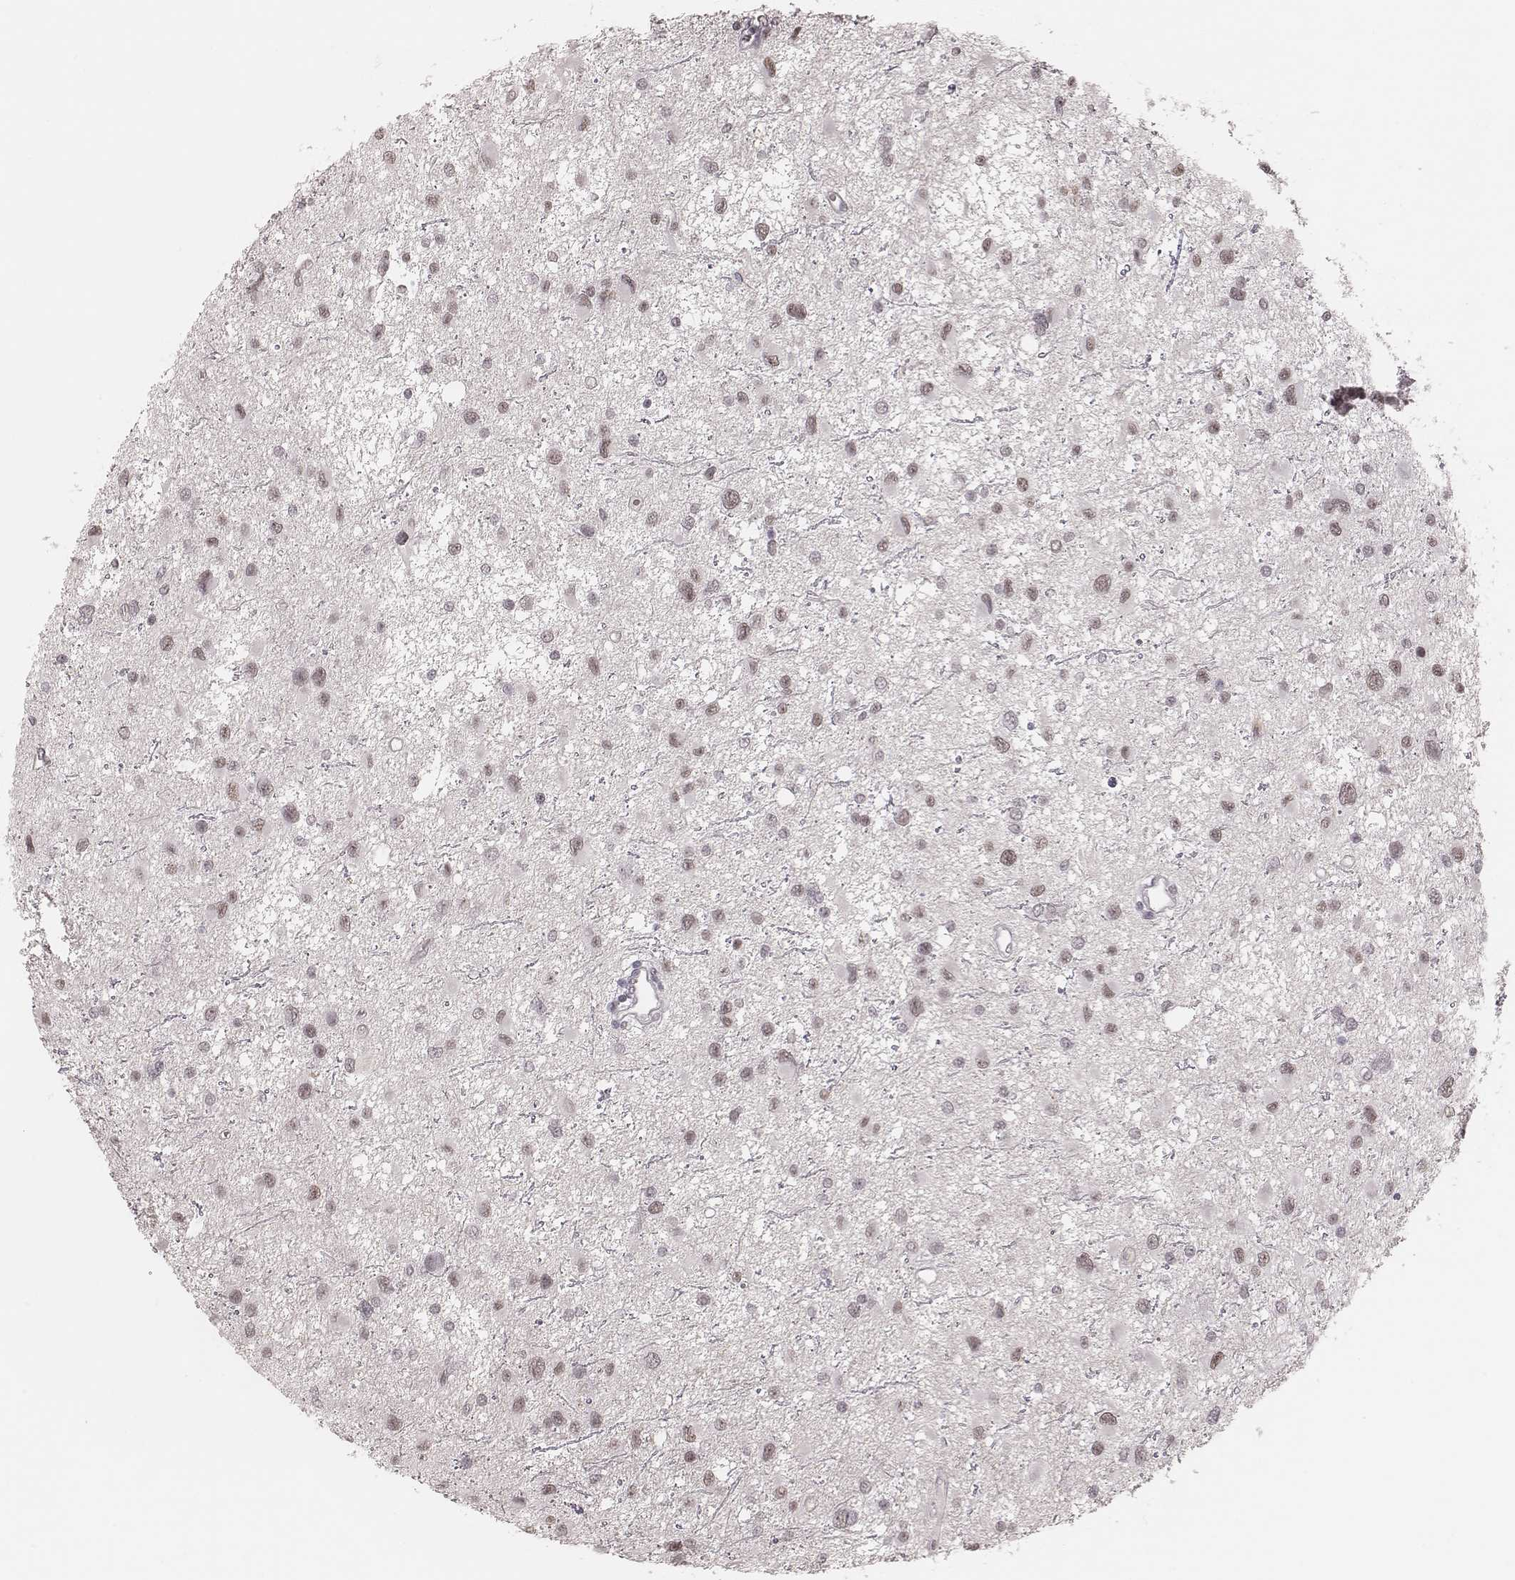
{"staining": {"intensity": "weak", "quantity": "25%-75%", "location": "nuclear"}, "tissue": "glioma", "cell_type": "Tumor cells", "image_type": "cancer", "snomed": [{"axis": "morphology", "description": "Glioma, malignant, Low grade"}, {"axis": "topography", "description": "Brain"}], "caption": "A low amount of weak nuclear expression is appreciated in about 25%-75% of tumor cells in malignant low-grade glioma tissue.", "gene": "KITLG", "patient": {"sex": "female", "age": 32}}